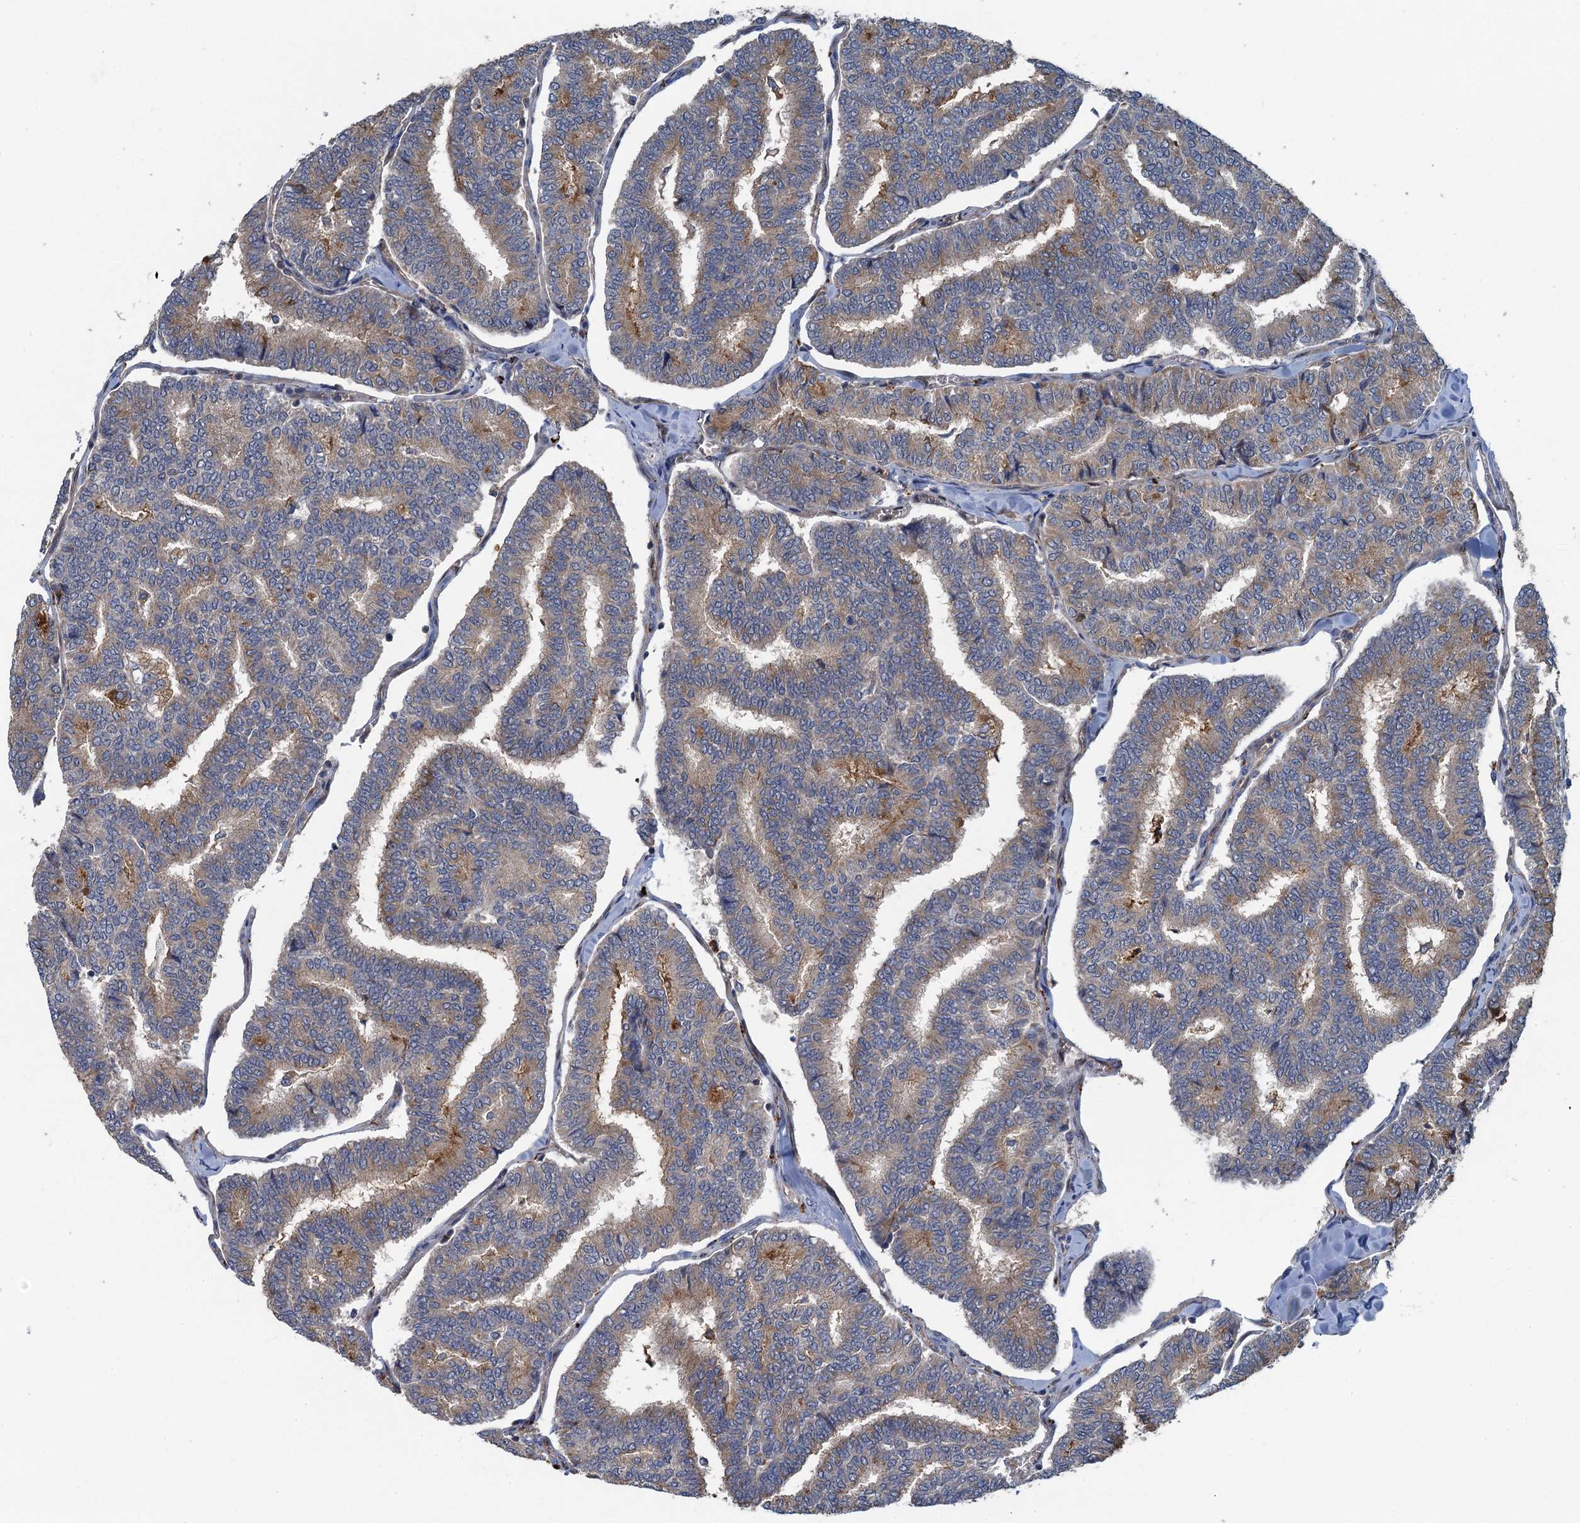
{"staining": {"intensity": "weak", "quantity": "25%-75%", "location": "cytoplasmic/membranous"}, "tissue": "thyroid cancer", "cell_type": "Tumor cells", "image_type": "cancer", "snomed": [{"axis": "morphology", "description": "Papillary adenocarcinoma, NOS"}, {"axis": "topography", "description": "Thyroid gland"}], "caption": "An image of thyroid cancer (papillary adenocarcinoma) stained for a protein shows weak cytoplasmic/membranous brown staining in tumor cells. Using DAB (brown) and hematoxylin (blue) stains, captured at high magnification using brightfield microscopy.", "gene": "KBTBD8", "patient": {"sex": "female", "age": 35}}